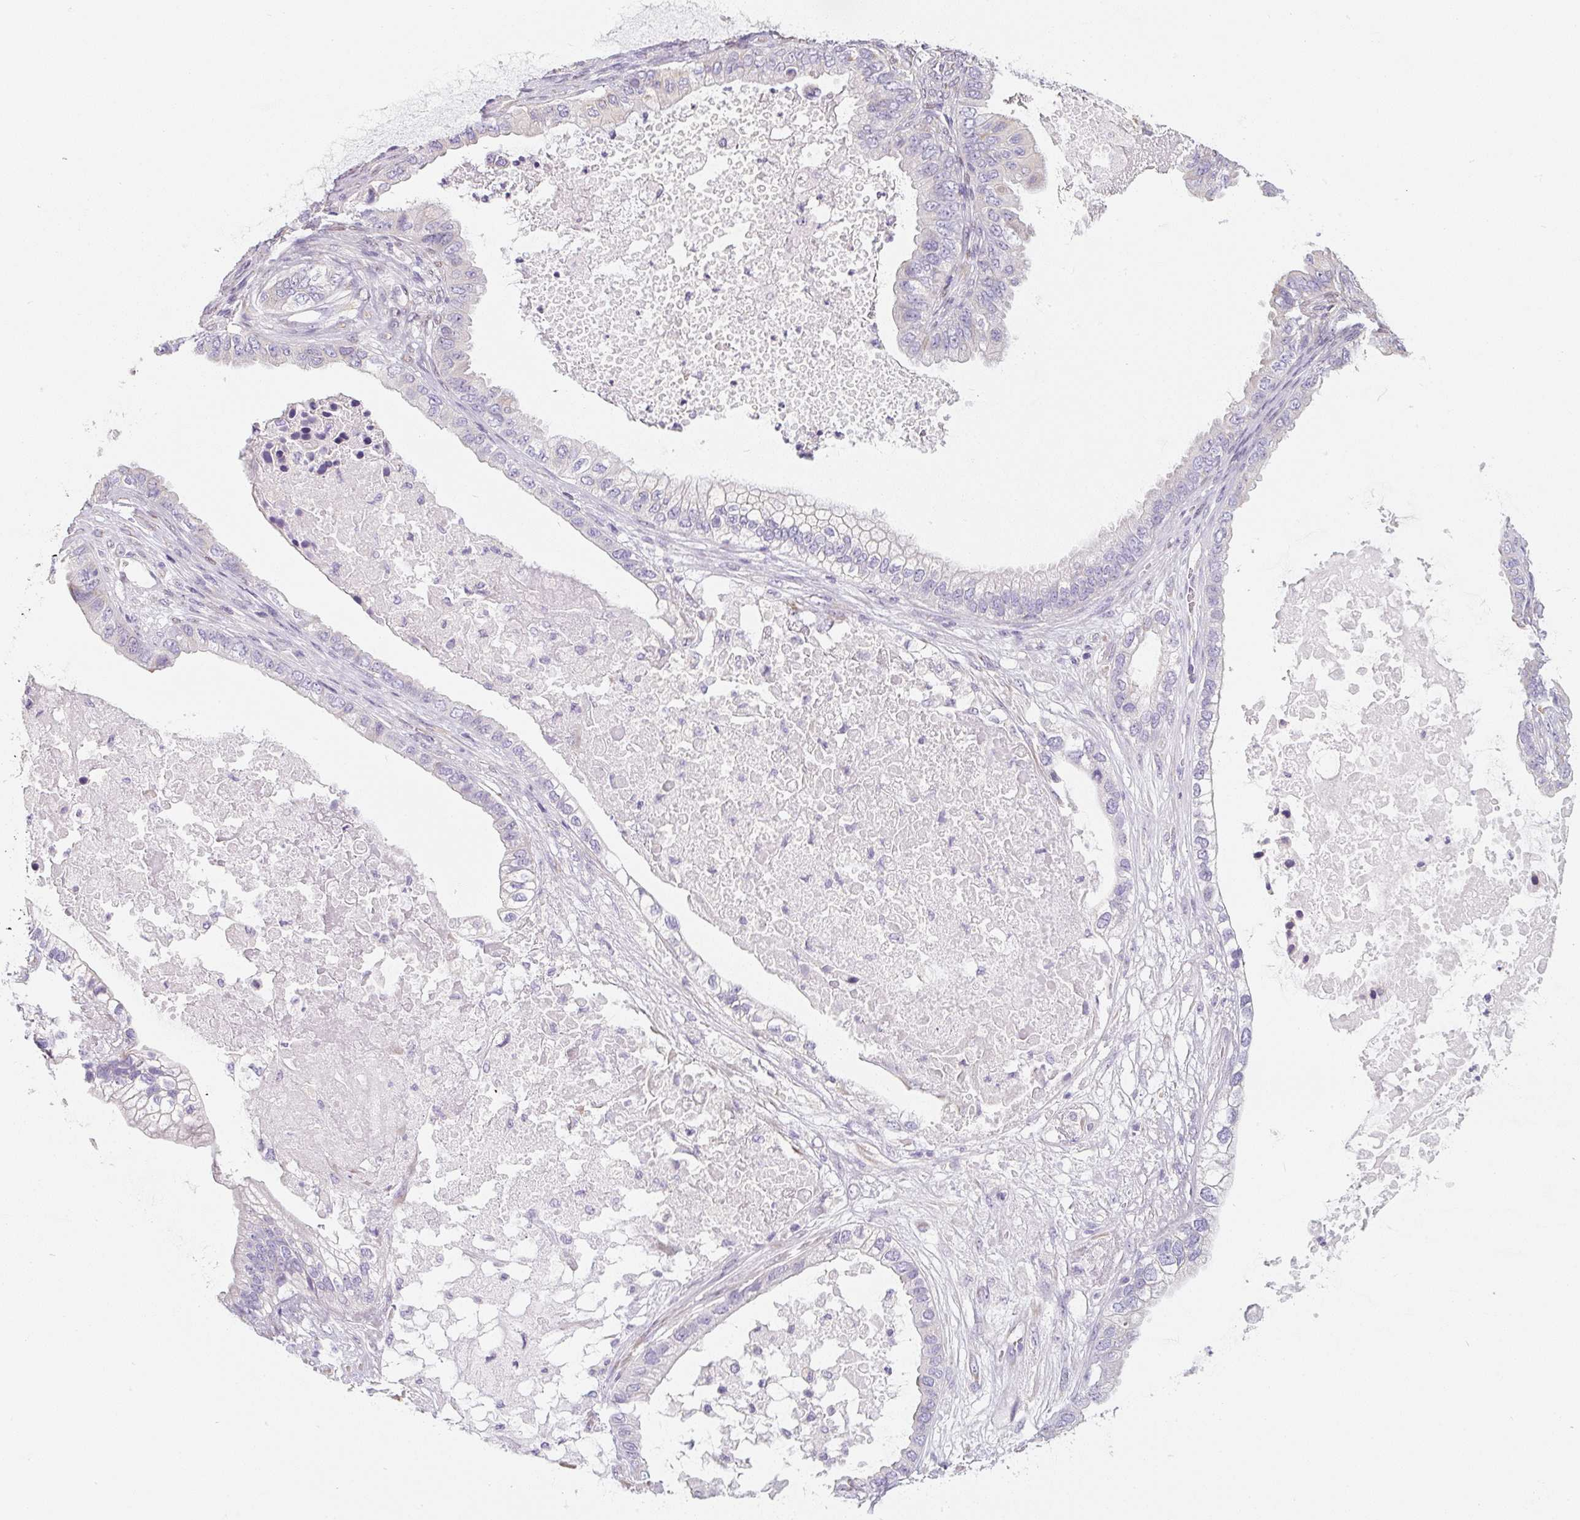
{"staining": {"intensity": "weak", "quantity": "<25%", "location": "cytoplasmic/membranous"}, "tissue": "ovarian cancer", "cell_type": "Tumor cells", "image_type": "cancer", "snomed": [{"axis": "morphology", "description": "Cystadenocarcinoma, mucinous, NOS"}, {"axis": "topography", "description": "Ovary"}], "caption": "Human mucinous cystadenocarcinoma (ovarian) stained for a protein using IHC displays no expression in tumor cells.", "gene": "PWWP3B", "patient": {"sex": "female", "age": 80}}